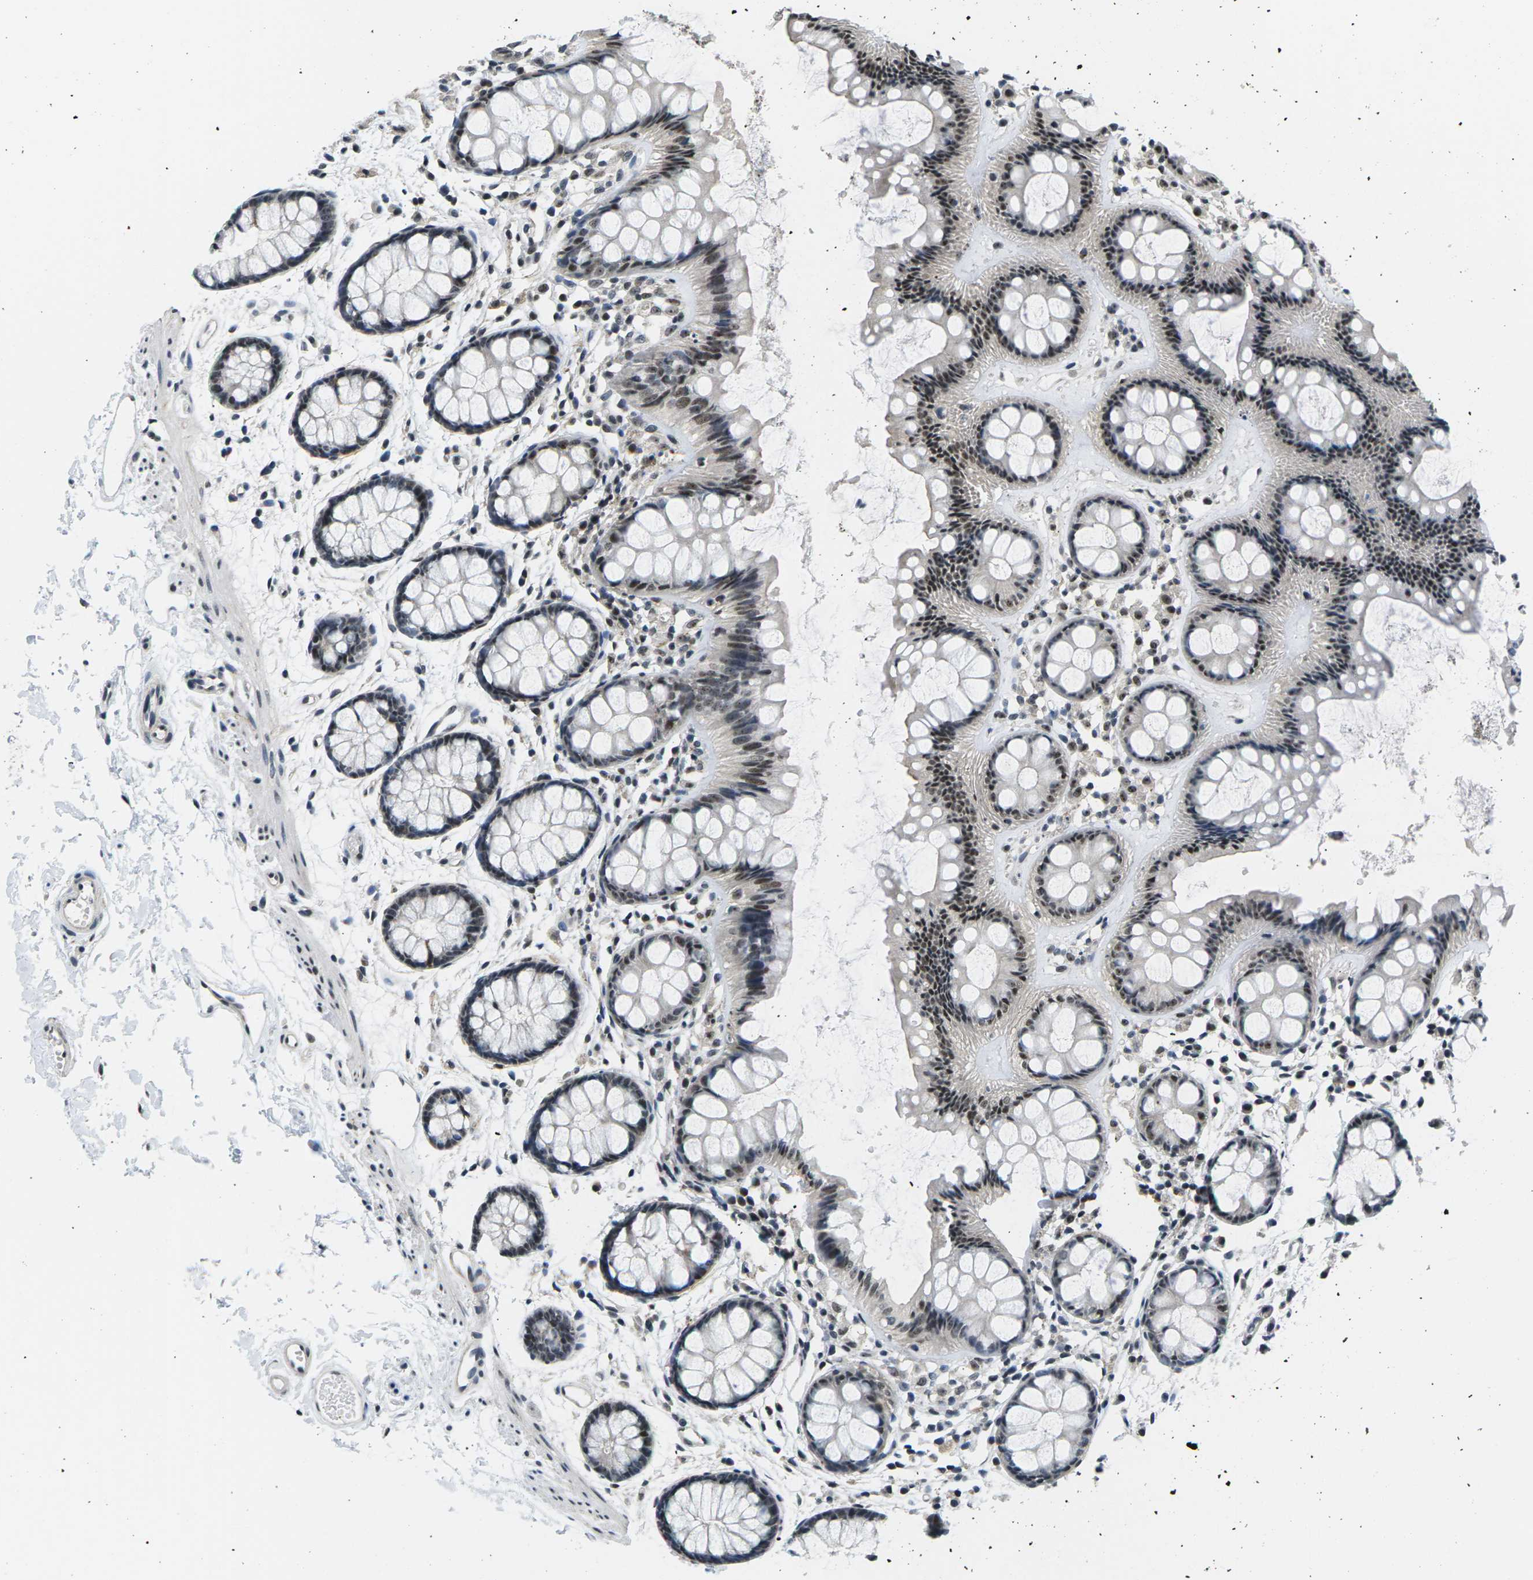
{"staining": {"intensity": "moderate", "quantity": ">75%", "location": "nuclear"}, "tissue": "rectum", "cell_type": "Glandular cells", "image_type": "normal", "snomed": [{"axis": "morphology", "description": "Normal tissue, NOS"}, {"axis": "topography", "description": "Rectum"}], "caption": "A micrograph of human rectum stained for a protein demonstrates moderate nuclear brown staining in glandular cells. (brown staining indicates protein expression, while blue staining denotes nuclei).", "gene": "NSRP1", "patient": {"sex": "female", "age": 66}}